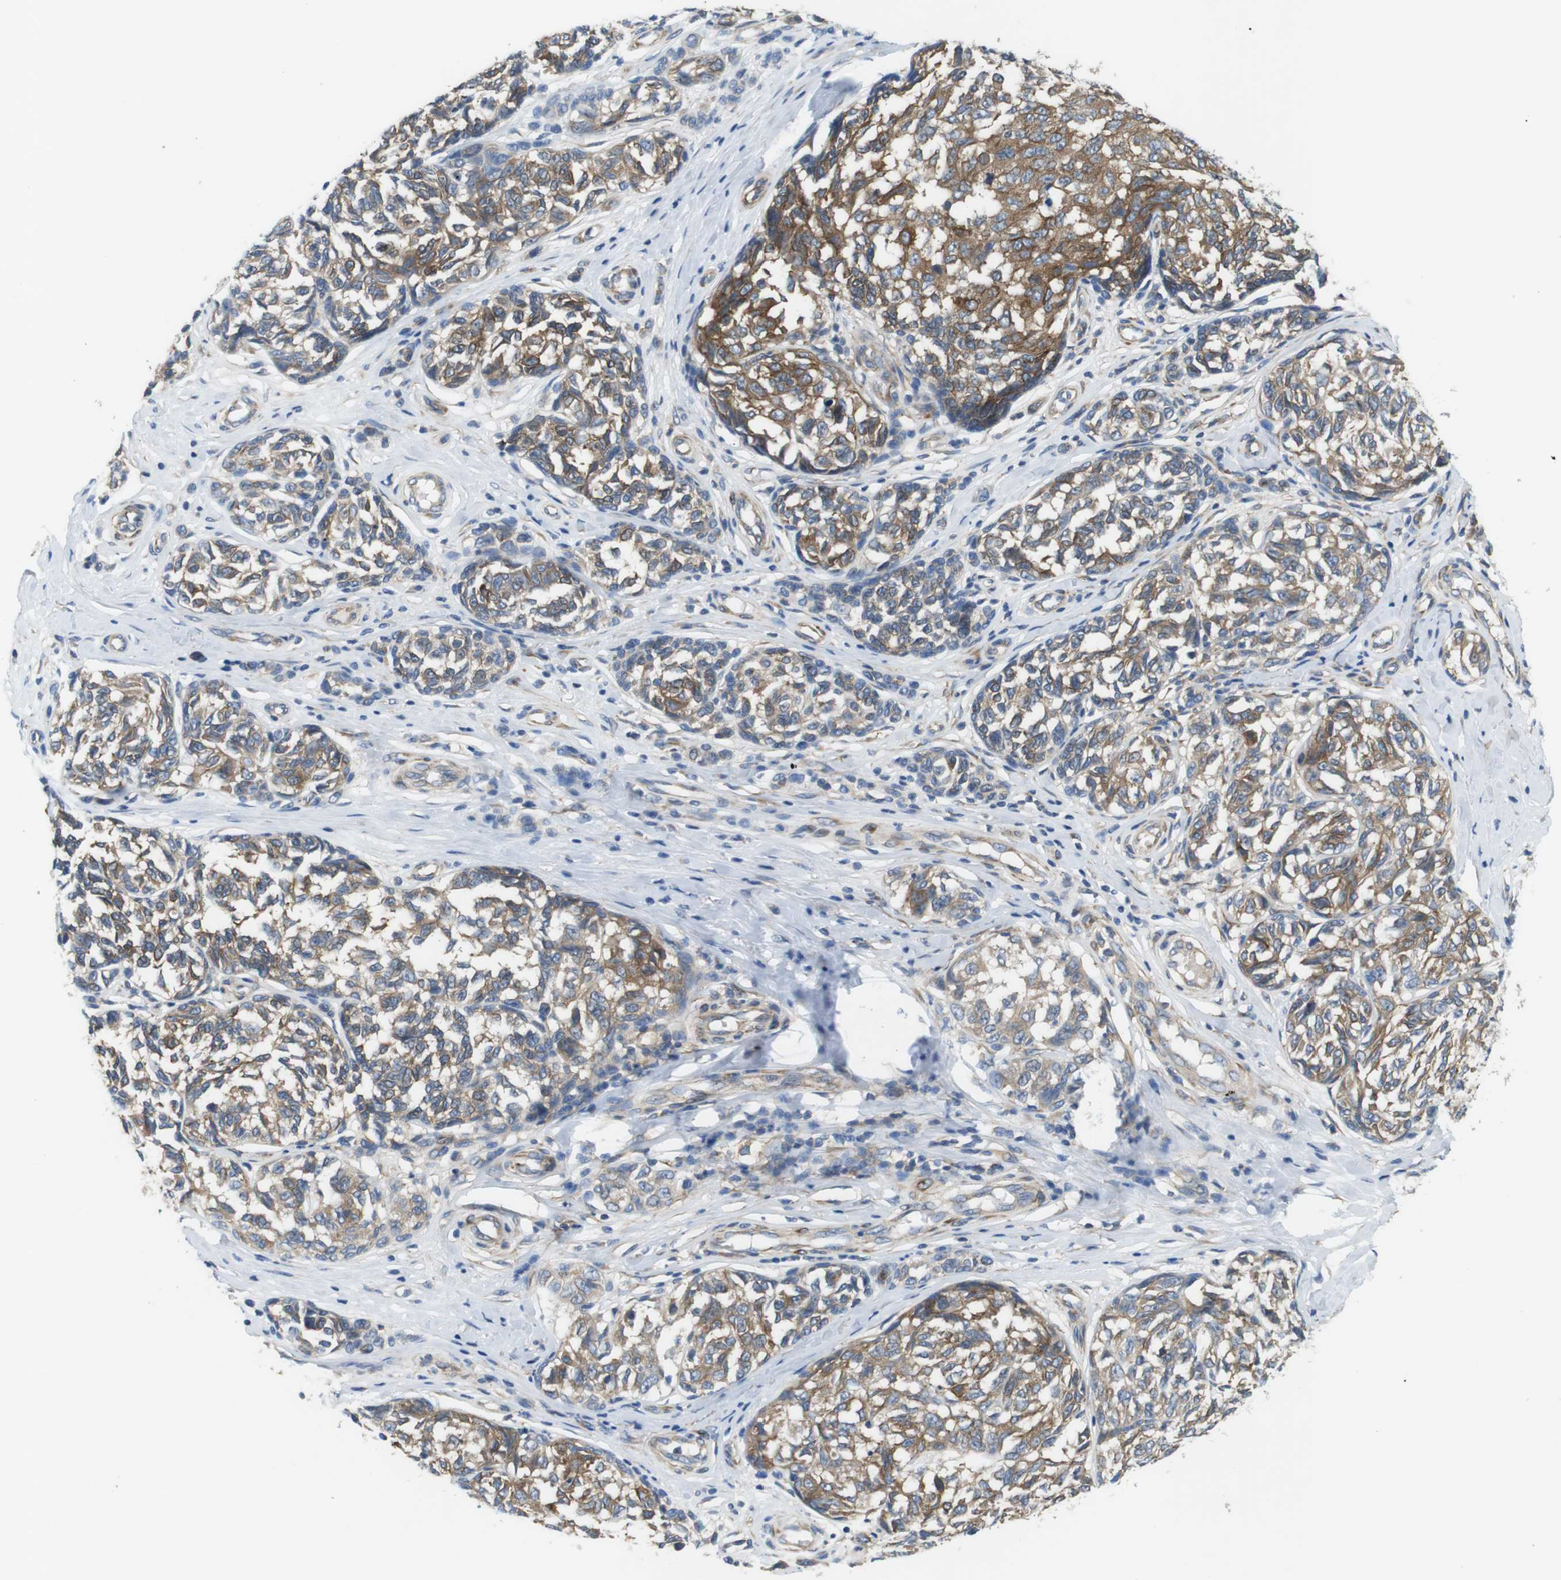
{"staining": {"intensity": "moderate", "quantity": ">75%", "location": "cytoplasmic/membranous"}, "tissue": "melanoma", "cell_type": "Tumor cells", "image_type": "cancer", "snomed": [{"axis": "morphology", "description": "Malignant melanoma, NOS"}, {"axis": "topography", "description": "Skin"}], "caption": "DAB (3,3'-diaminobenzidine) immunohistochemical staining of melanoma exhibits moderate cytoplasmic/membranous protein staining in approximately >75% of tumor cells. Using DAB (3,3'-diaminobenzidine) (brown) and hematoxylin (blue) stains, captured at high magnification using brightfield microscopy.", "gene": "DCLK1", "patient": {"sex": "female", "age": 64}}